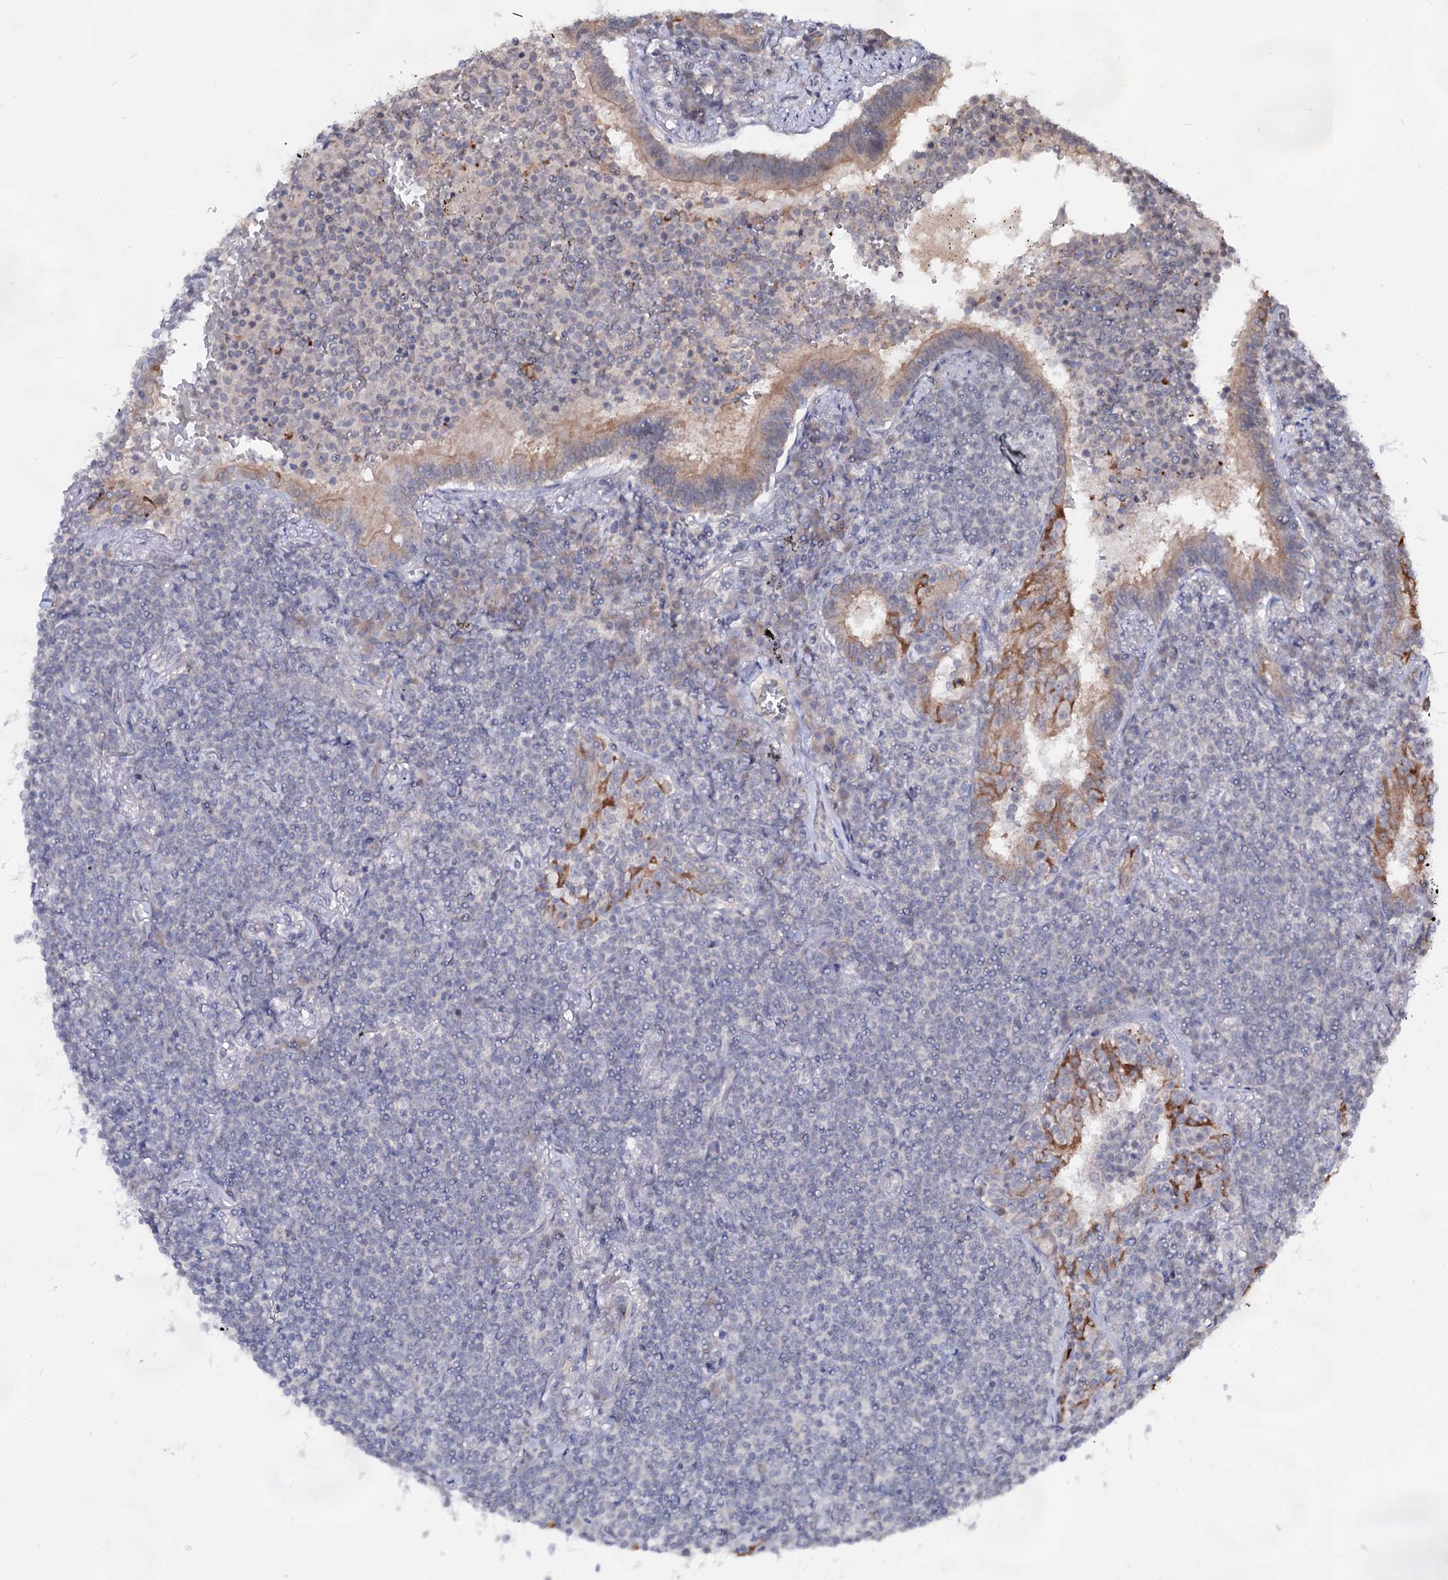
{"staining": {"intensity": "negative", "quantity": "none", "location": "none"}, "tissue": "lymphoma", "cell_type": "Tumor cells", "image_type": "cancer", "snomed": [{"axis": "morphology", "description": "Malignant lymphoma, non-Hodgkin's type, Low grade"}, {"axis": "topography", "description": "Lung"}], "caption": "There is no significant expression in tumor cells of lymphoma.", "gene": "ARFIP2", "patient": {"sex": "female", "age": 71}}